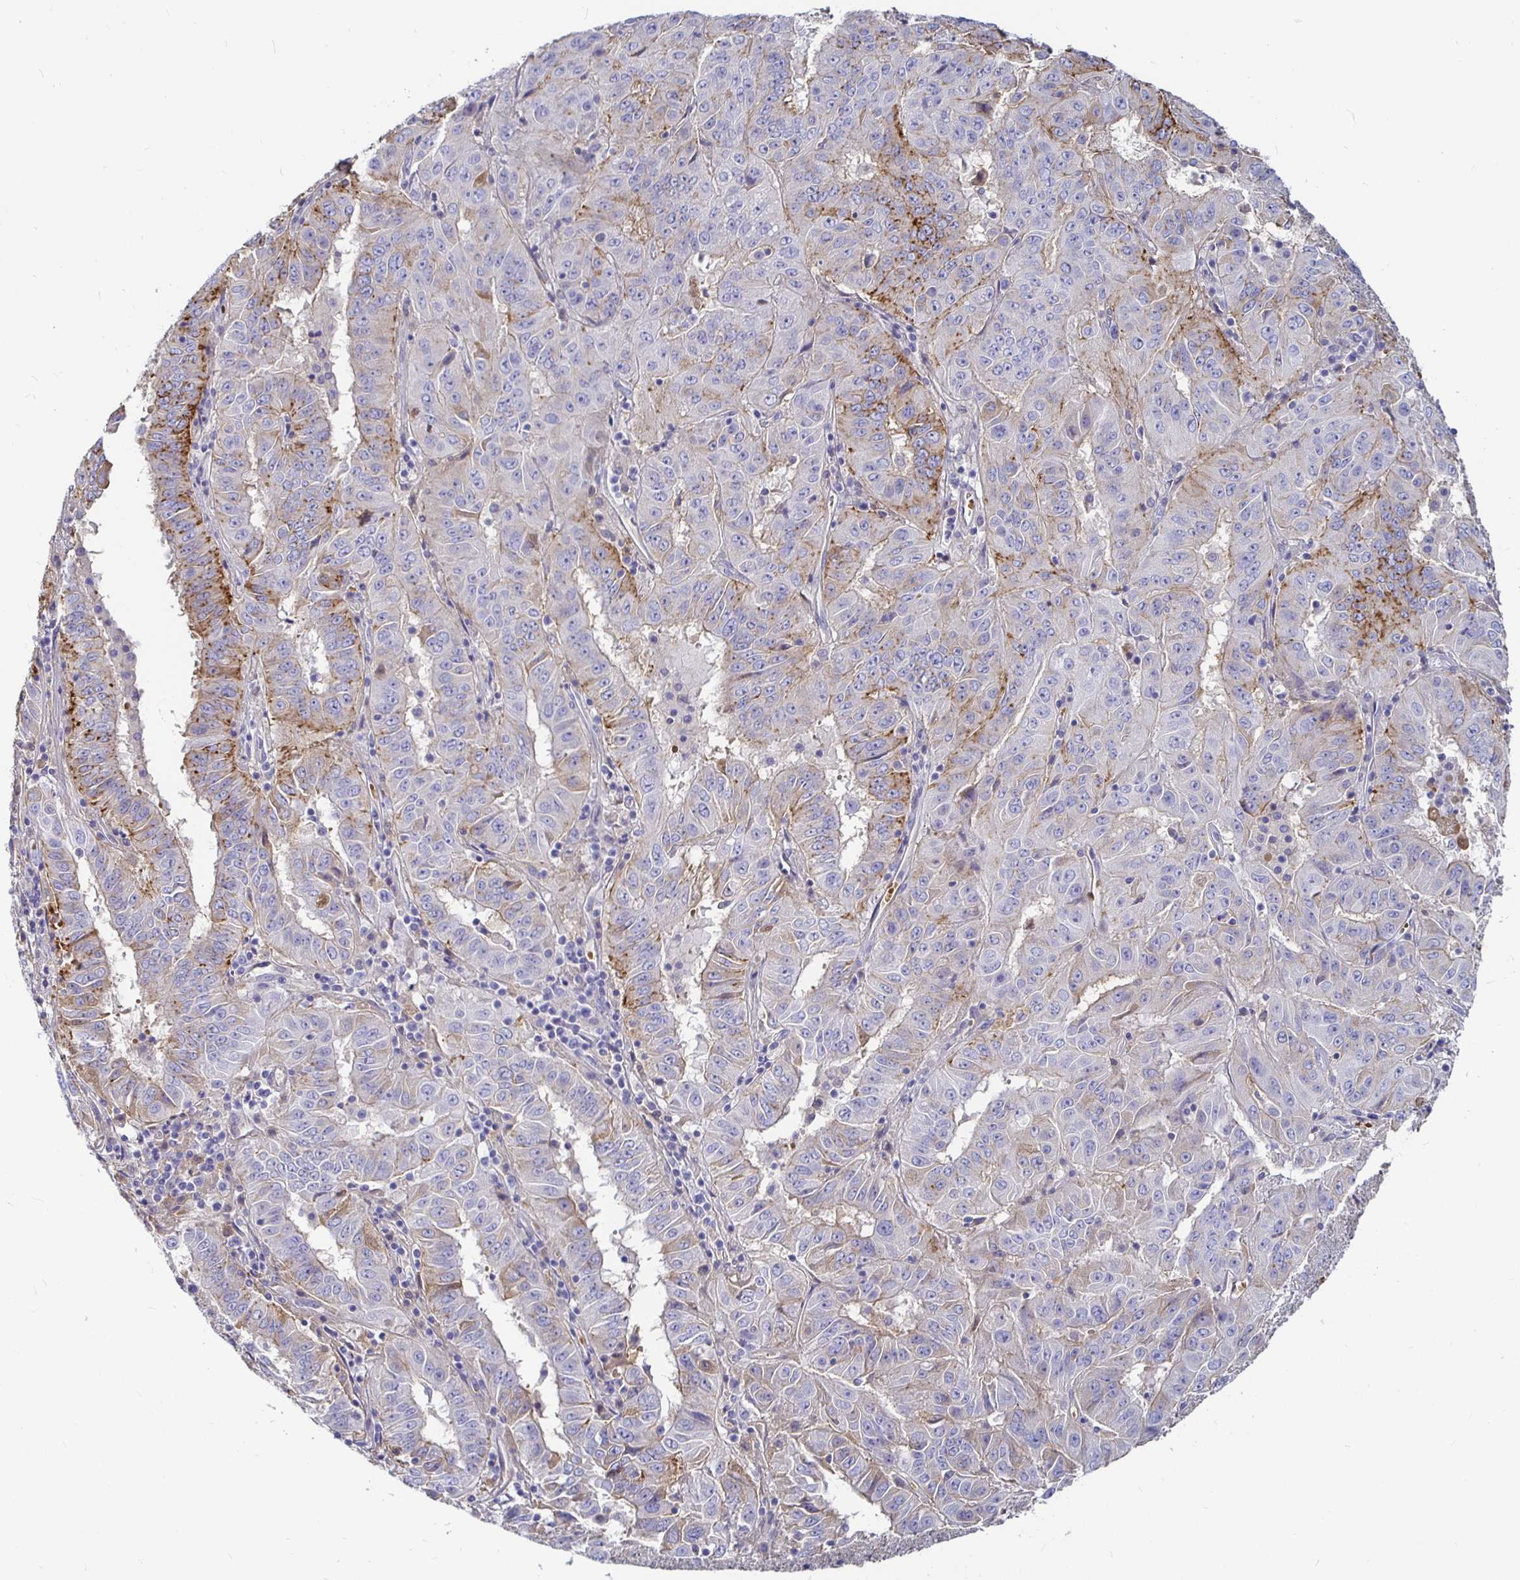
{"staining": {"intensity": "moderate", "quantity": "<25%", "location": "cytoplasmic/membranous"}, "tissue": "pancreatic cancer", "cell_type": "Tumor cells", "image_type": "cancer", "snomed": [{"axis": "morphology", "description": "Adenocarcinoma, NOS"}, {"axis": "topography", "description": "Pancreas"}], "caption": "Approximately <25% of tumor cells in human adenocarcinoma (pancreatic) exhibit moderate cytoplasmic/membranous protein staining as visualized by brown immunohistochemical staining.", "gene": "CA9", "patient": {"sex": "male", "age": 63}}